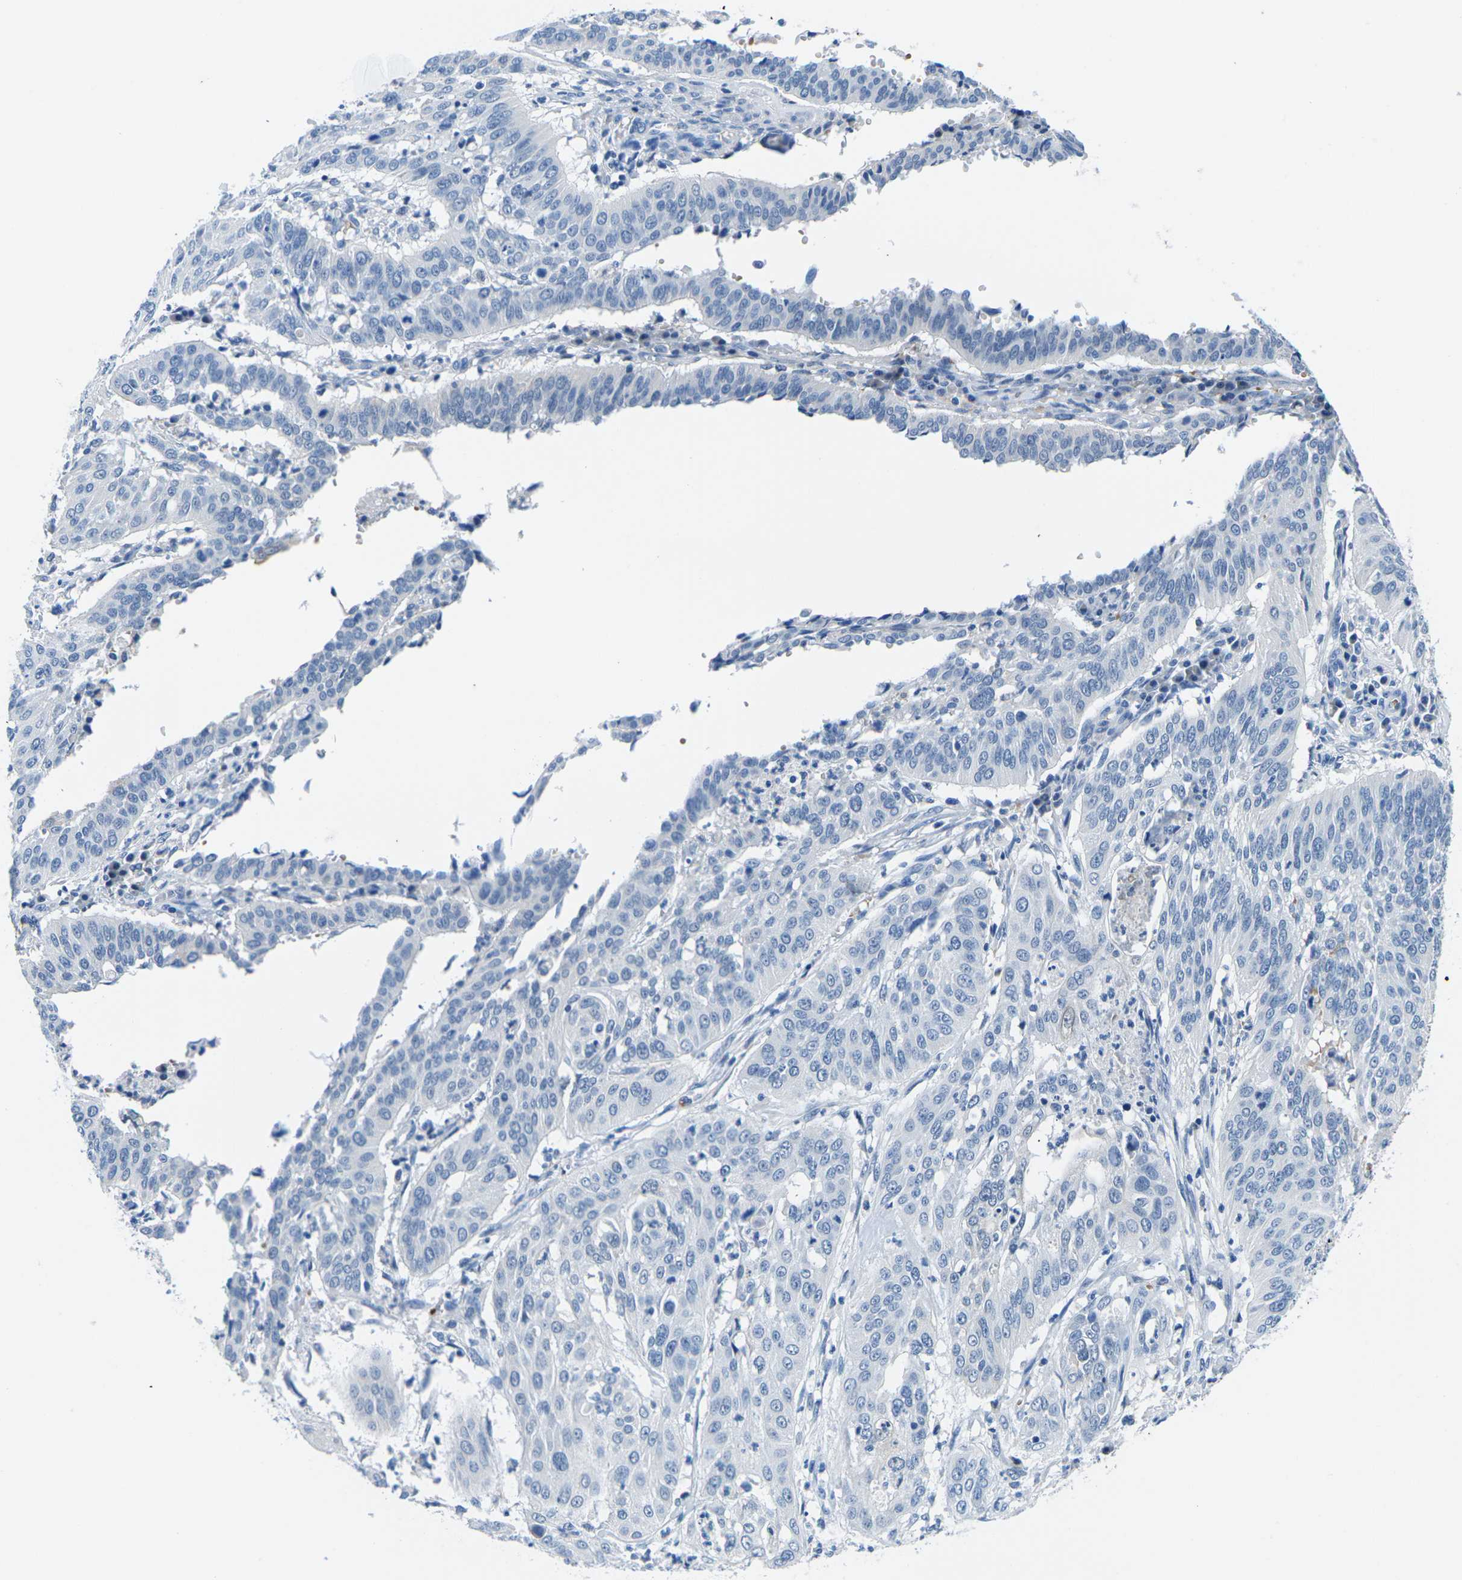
{"staining": {"intensity": "negative", "quantity": "none", "location": "none"}, "tissue": "cervical cancer", "cell_type": "Tumor cells", "image_type": "cancer", "snomed": [{"axis": "morphology", "description": "Normal tissue, NOS"}, {"axis": "morphology", "description": "Squamous cell carcinoma, NOS"}, {"axis": "topography", "description": "Cervix"}], "caption": "This is an immunohistochemistry photomicrograph of cervical squamous cell carcinoma. There is no expression in tumor cells.", "gene": "TM6SF1", "patient": {"sex": "female", "age": 39}}